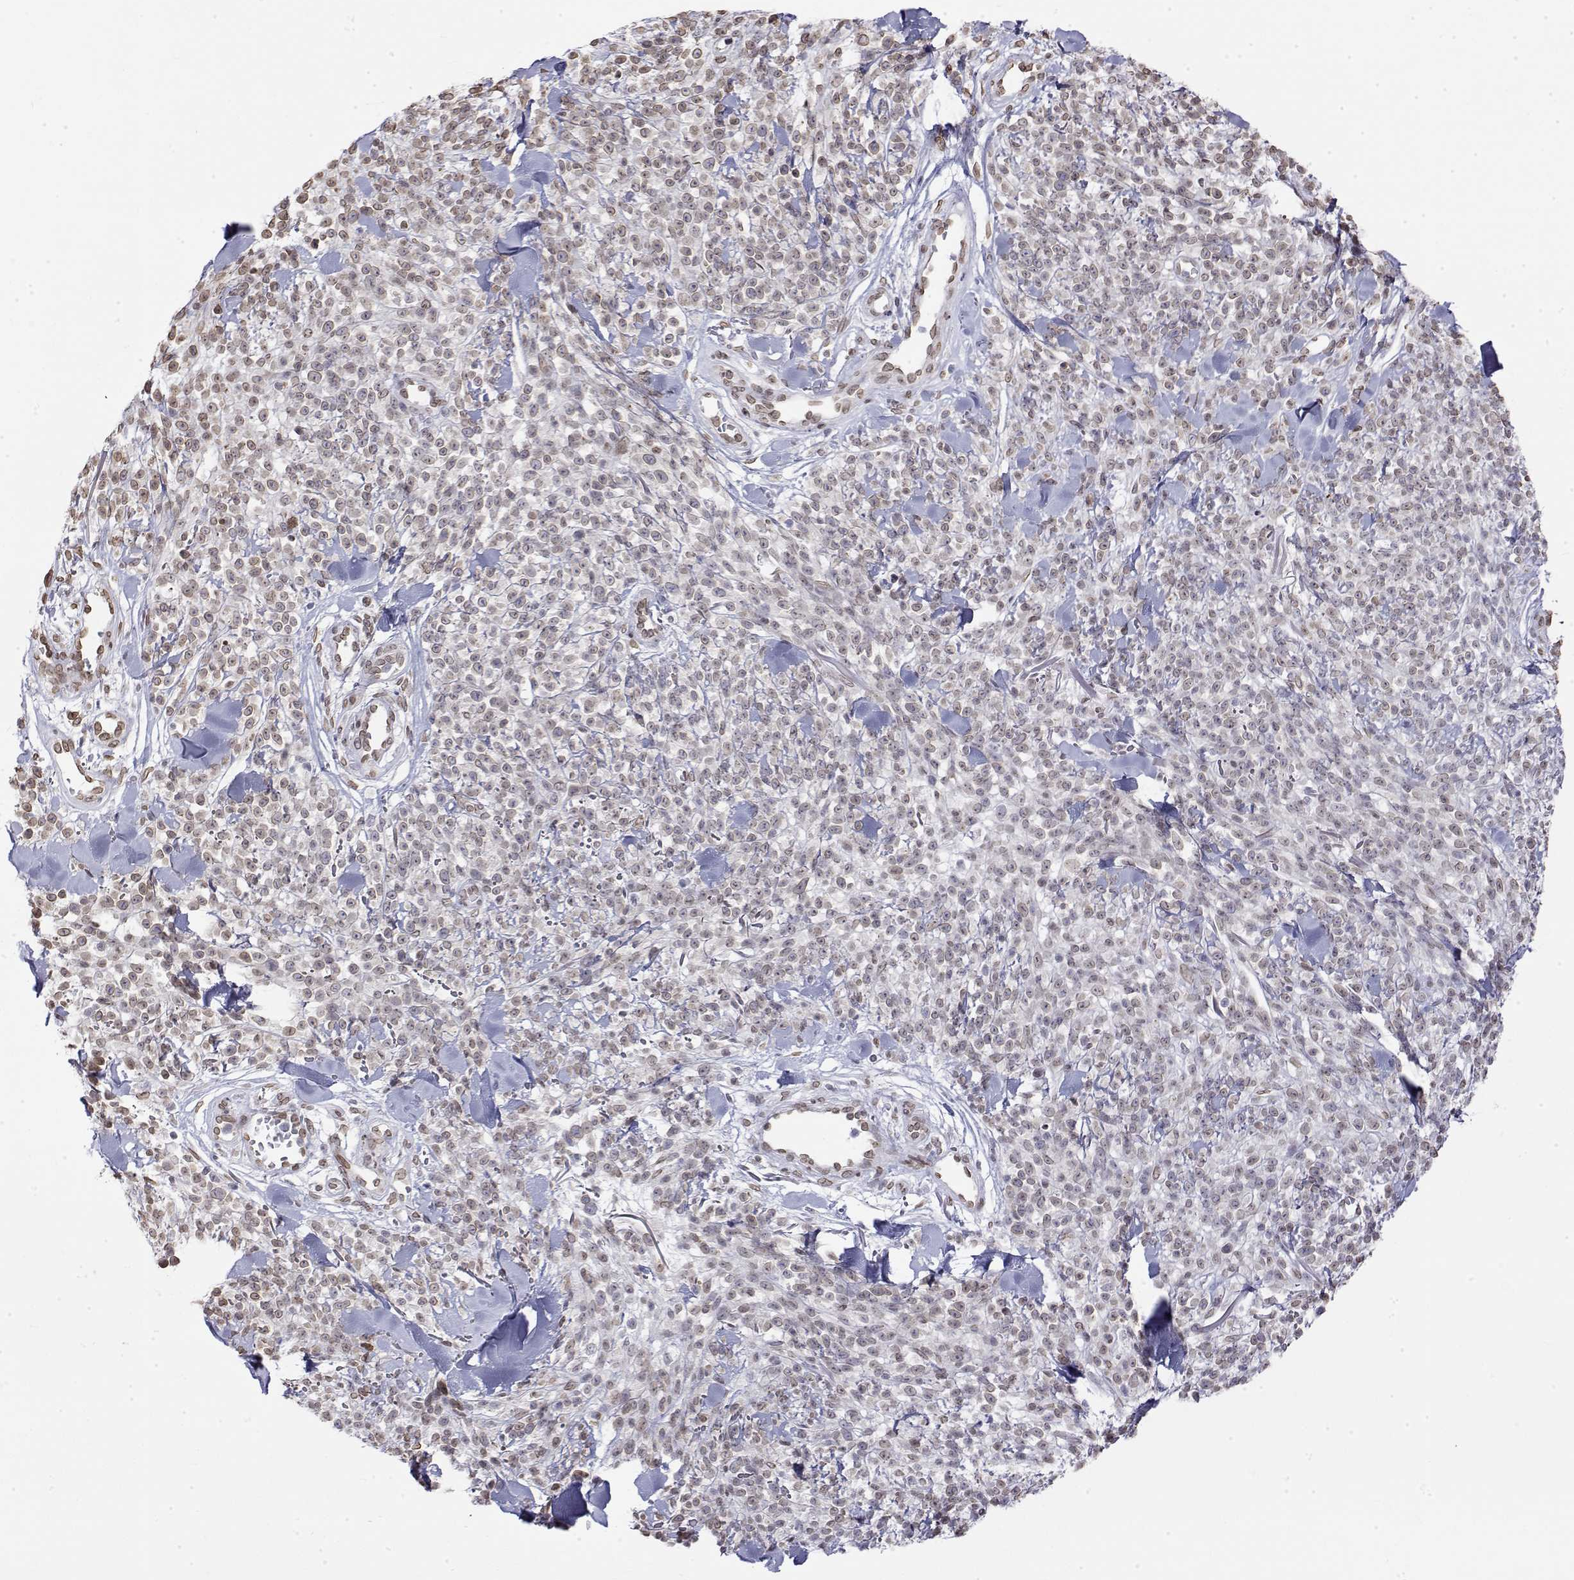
{"staining": {"intensity": "weak", "quantity": "25%-75%", "location": "nuclear"}, "tissue": "melanoma", "cell_type": "Tumor cells", "image_type": "cancer", "snomed": [{"axis": "morphology", "description": "Malignant melanoma, NOS"}, {"axis": "topography", "description": "Skin"}, {"axis": "topography", "description": "Skin of trunk"}], "caption": "Immunohistochemical staining of human melanoma reveals low levels of weak nuclear staining in approximately 25%-75% of tumor cells. (DAB IHC with brightfield microscopy, high magnification).", "gene": "ZNF532", "patient": {"sex": "male", "age": 74}}